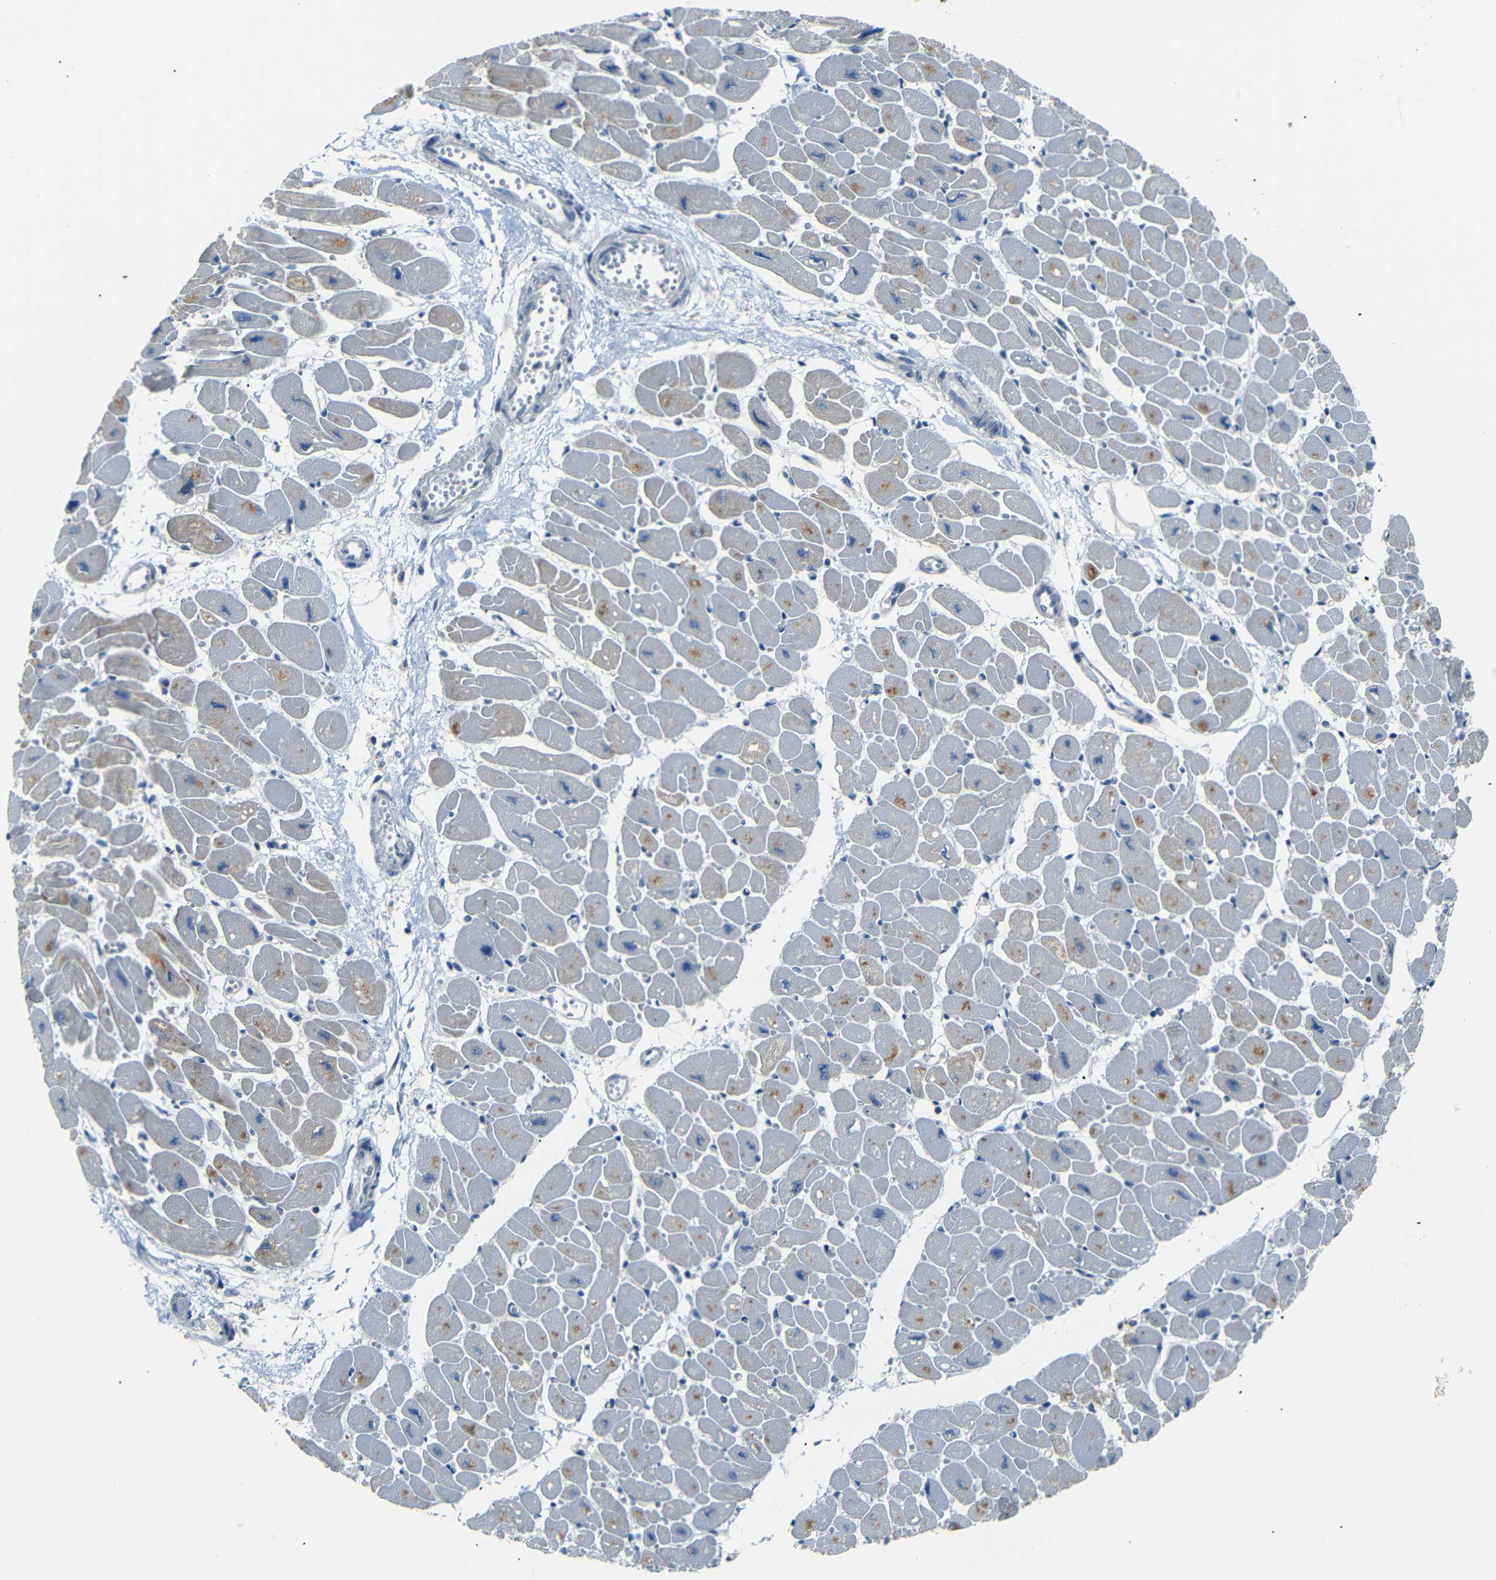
{"staining": {"intensity": "weak", "quantity": "25%-75%", "location": "cytoplasmic/membranous"}, "tissue": "heart muscle", "cell_type": "Cardiomyocytes", "image_type": "normal", "snomed": [{"axis": "morphology", "description": "Normal tissue, NOS"}, {"axis": "topography", "description": "Heart"}], "caption": "IHC photomicrograph of normal heart muscle: human heart muscle stained using immunohistochemistry (IHC) demonstrates low levels of weak protein expression localized specifically in the cytoplasmic/membranous of cardiomyocytes, appearing as a cytoplasmic/membranous brown color.", "gene": "SFN", "patient": {"sex": "female", "age": 54}}